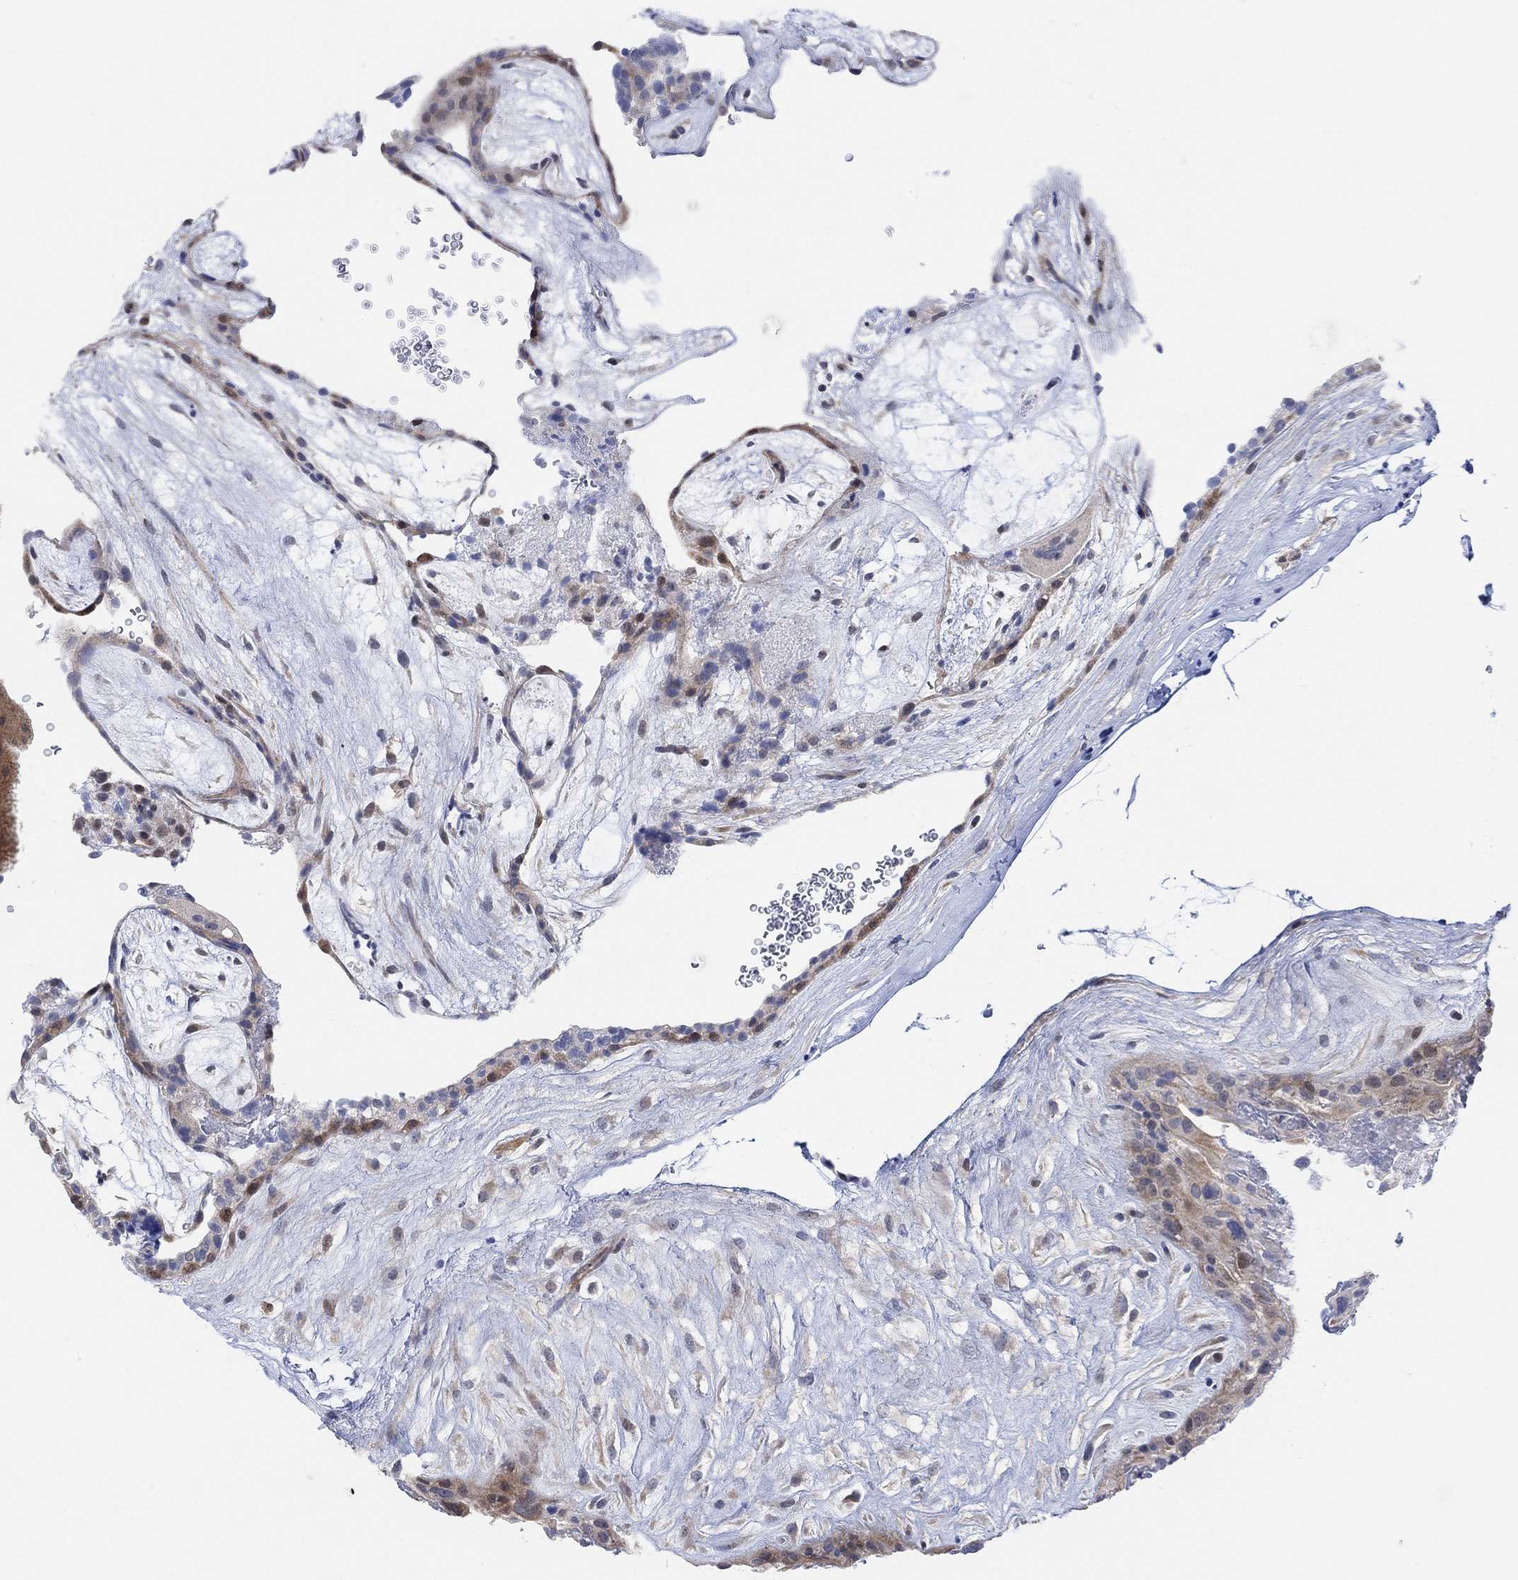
{"staining": {"intensity": "weak", "quantity": "<25%", "location": "cytoplasmic/membranous"}, "tissue": "placenta", "cell_type": "Decidual cells", "image_type": "normal", "snomed": [{"axis": "morphology", "description": "Normal tissue, NOS"}, {"axis": "topography", "description": "Placenta"}], "caption": "An image of placenta stained for a protein exhibits no brown staining in decidual cells.", "gene": "CNTF", "patient": {"sex": "female", "age": 19}}